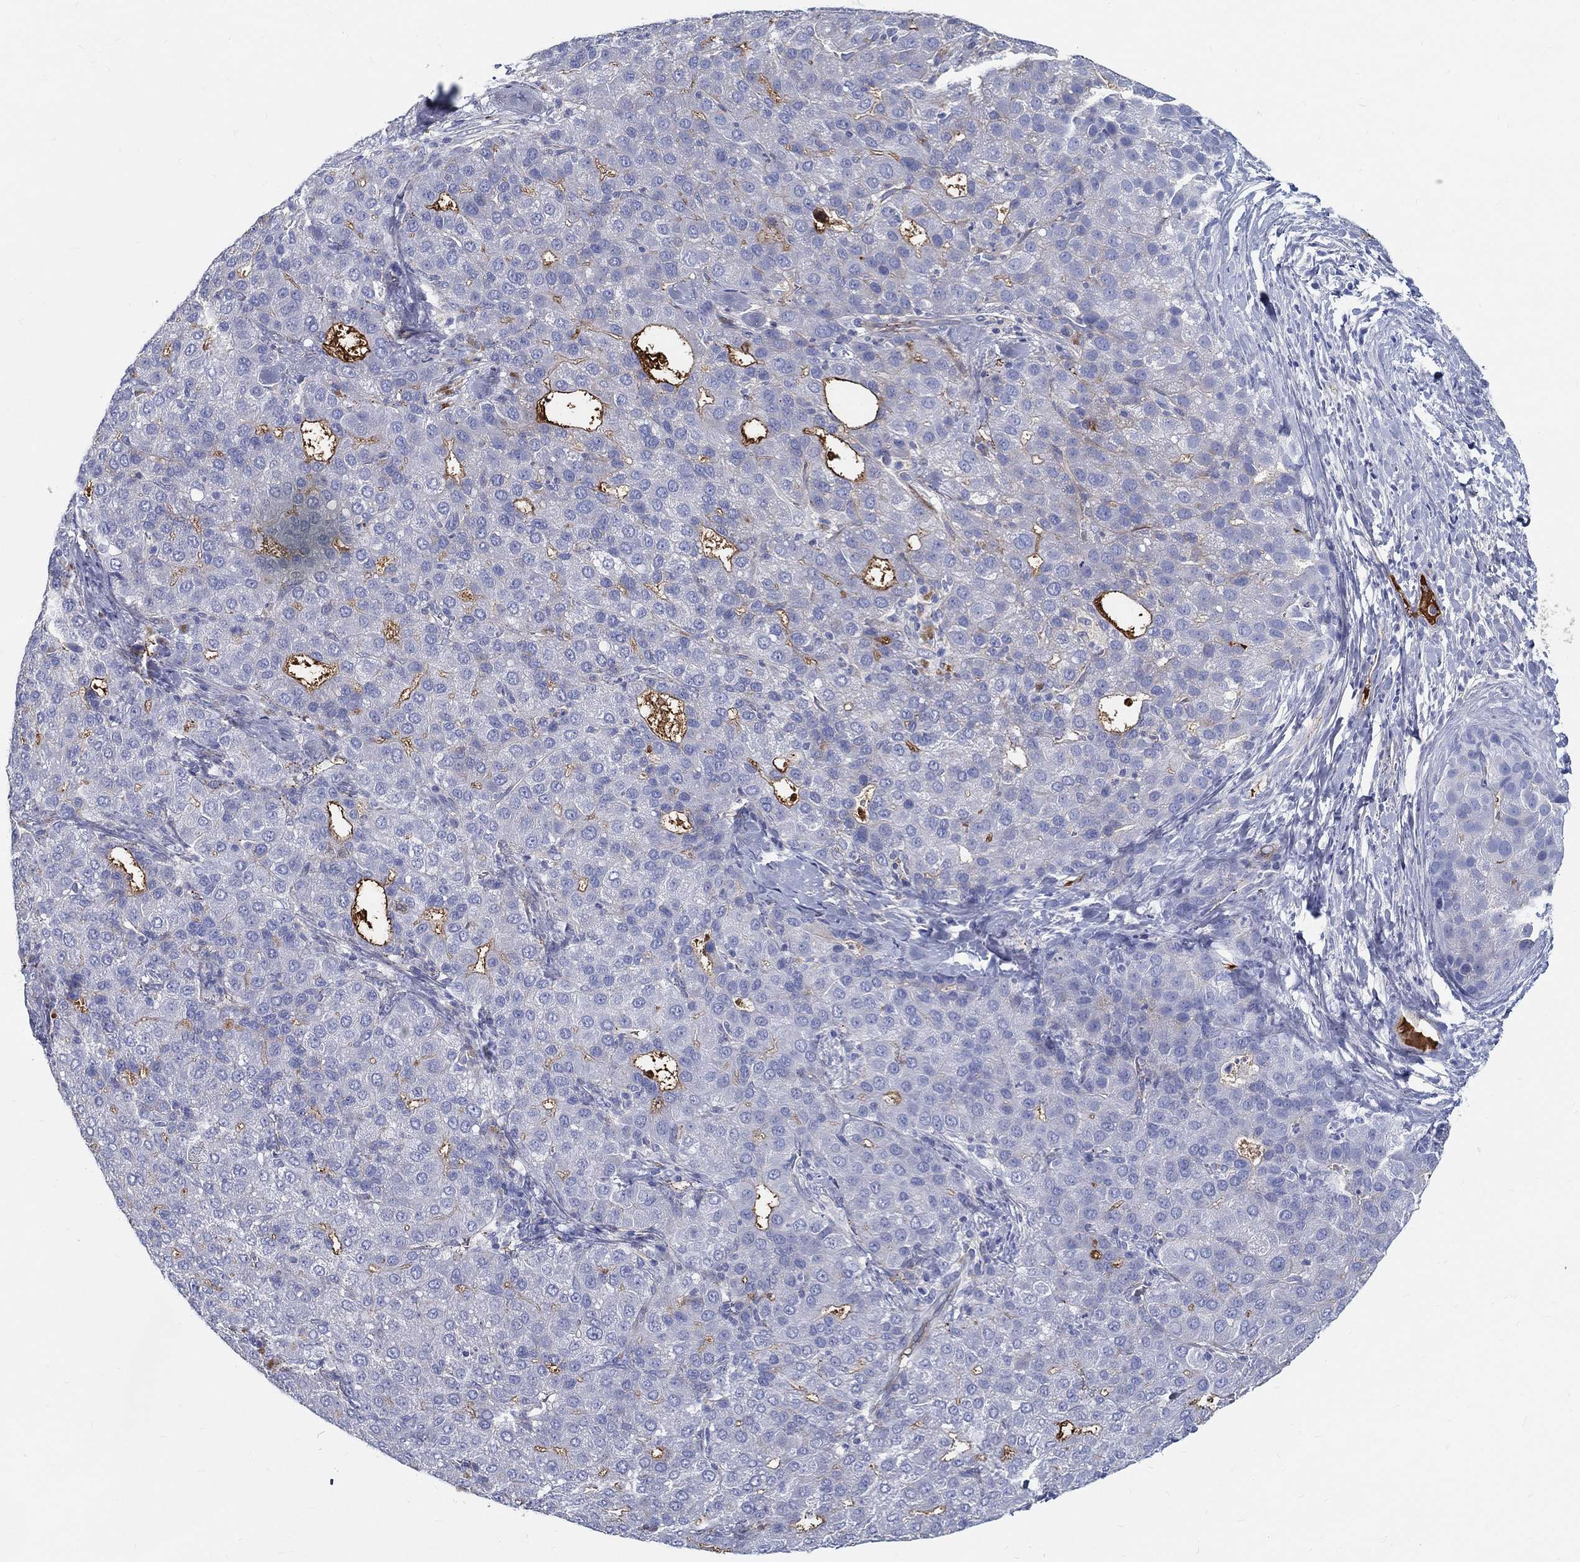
{"staining": {"intensity": "weak", "quantity": "<25%", "location": "cytoplasmic/membranous"}, "tissue": "liver cancer", "cell_type": "Tumor cells", "image_type": "cancer", "snomed": [{"axis": "morphology", "description": "Carcinoma, Hepatocellular, NOS"}, {"axis": "topography", "description": "Liver"}], "caption": "A histopathology image of liver cancer stained for a protein demonstrates no brown staining in tumor cells.", "gene": "IFNB1", "patient": {"sex": "male", "age": 65}}